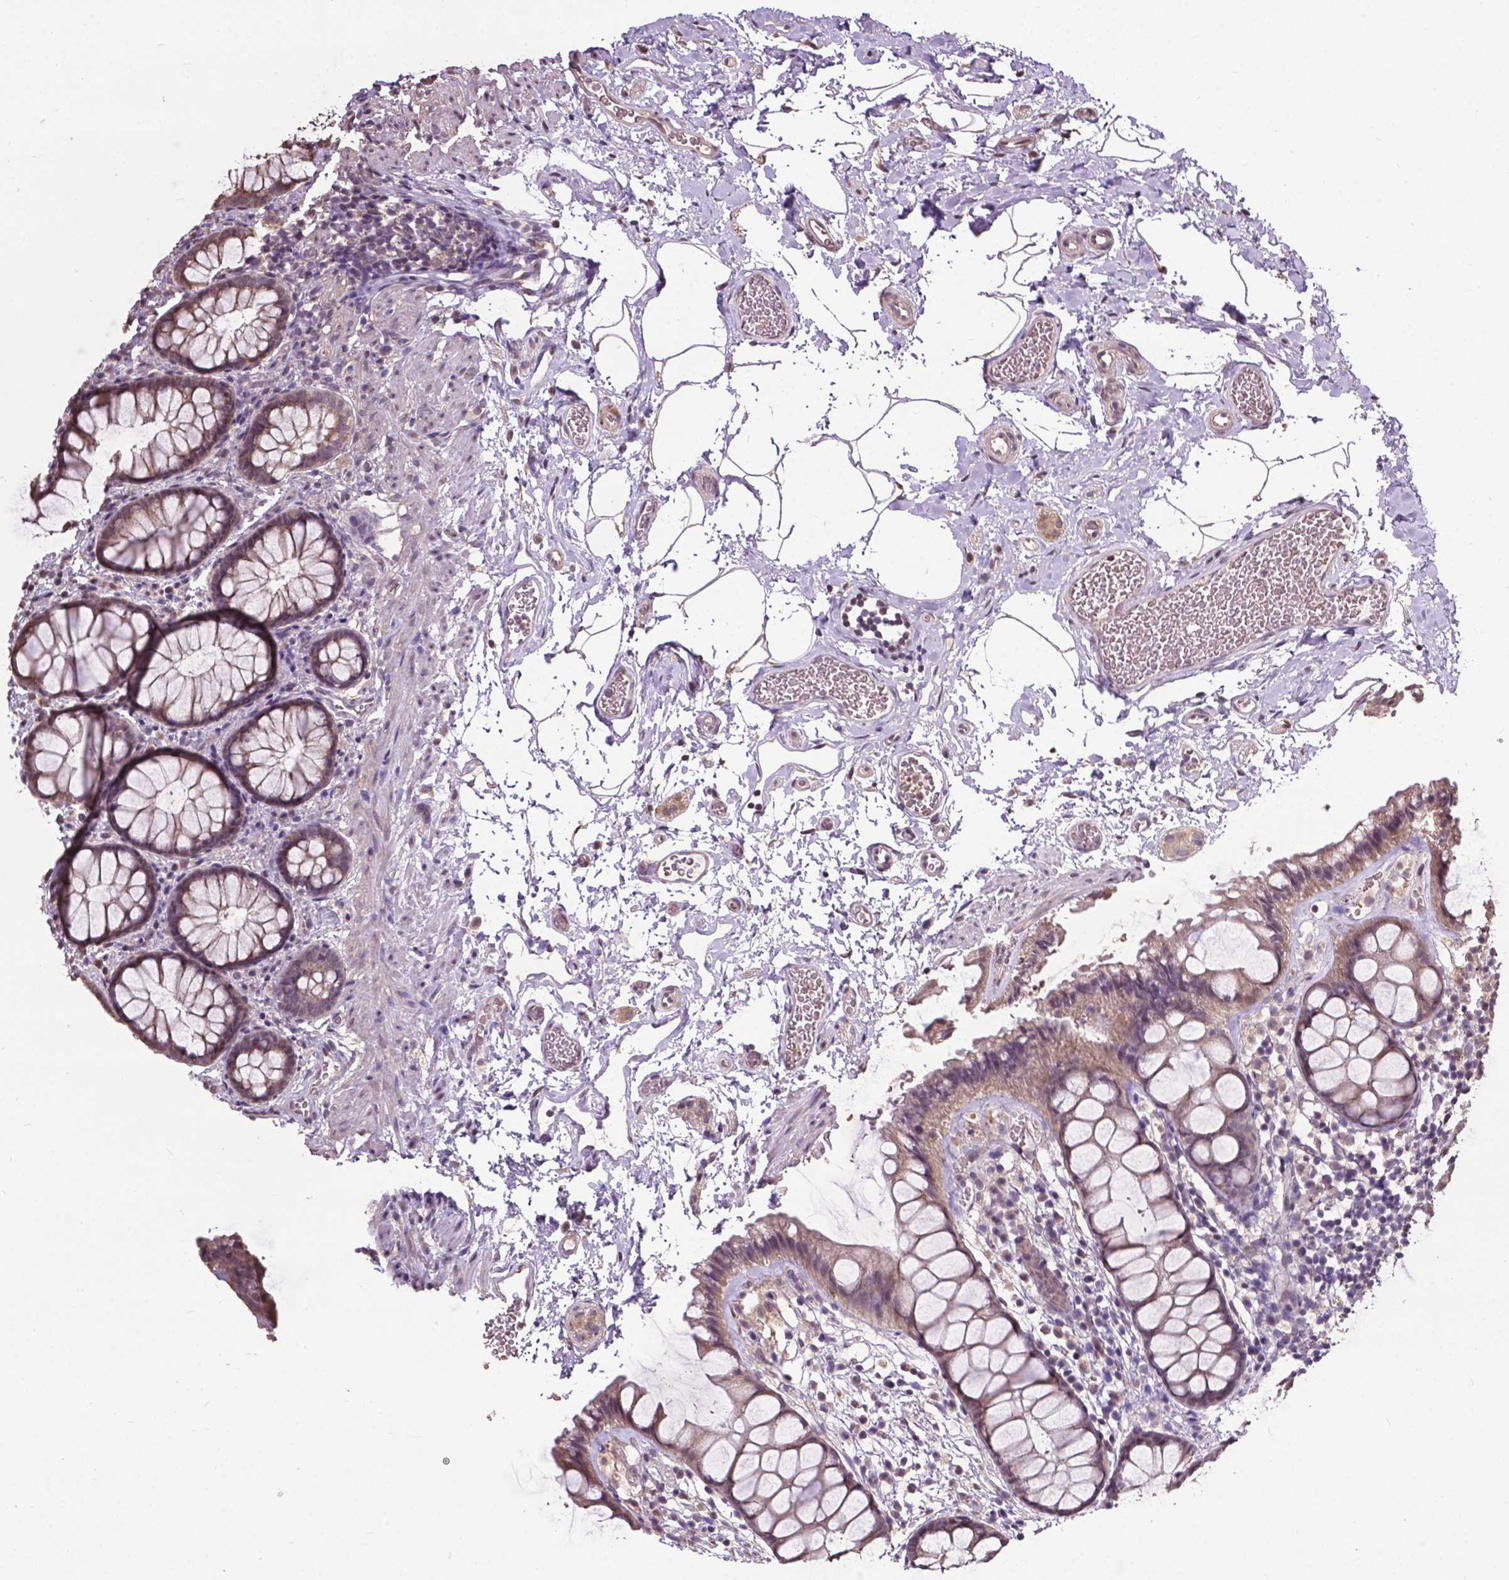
{"staining": {"intensity": "weak", "quantity": "25%-75%", "location": "cytoplasmic/membranous"}, "tissue": "rectum", "cell_type": "Glandular cells", "image_type": "normal", "snomed": [{"axis": "morphology", "description": "Normal tissue, NOS"}, {"axis": "topography", "description": "Rectum"}], "caption": "The photomicrograph demonstrates staining of benign rectum, revealing weak cytoplasmic/membranous protein expression (brown color) within glandular cells.", "gene": "GLRA2", "patient": {"sex": "female", "age": 62}}